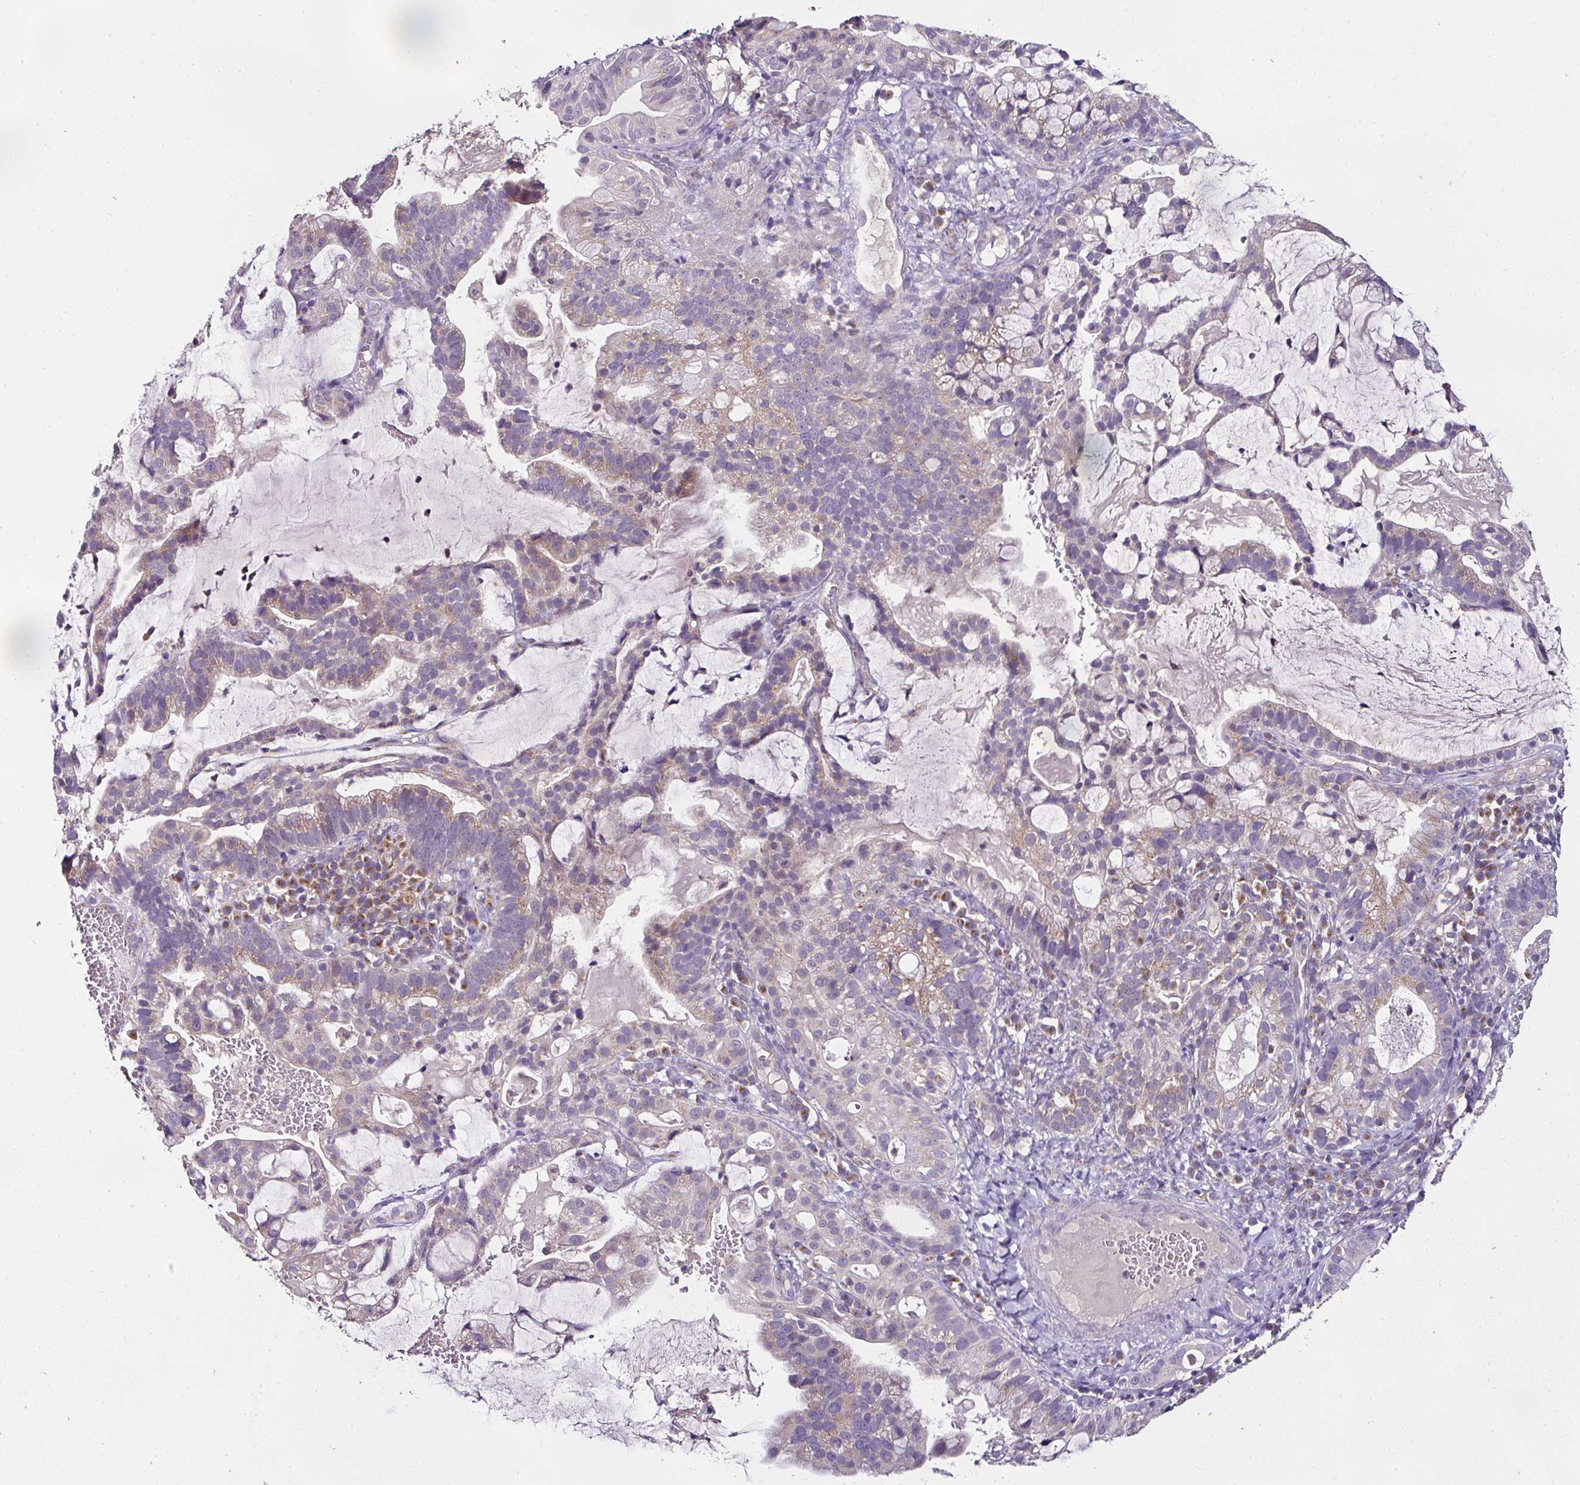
{"staining": {"intensity": "moderate", "quantity": "<25%", "location": "cytoplasmic/membranous"}, "tissue": "cervical cancer", "cell_type": "Tumor cells", "image_type": "cancer", "snomed": [{"axis": "morphology", "description": "Adenocarcinoma, NOS"}, {"axis": "topography", "description": "Cervix"}], "caption": "Immunohistochemistry of human cervical cancer (adenocarcinoma) shows low levels of moderate cytoplasmic/membranous positivity in approximately <25% of tumor cells.", "gene": "SKIC2", "patient": {"sex": "female", "age": 41}}